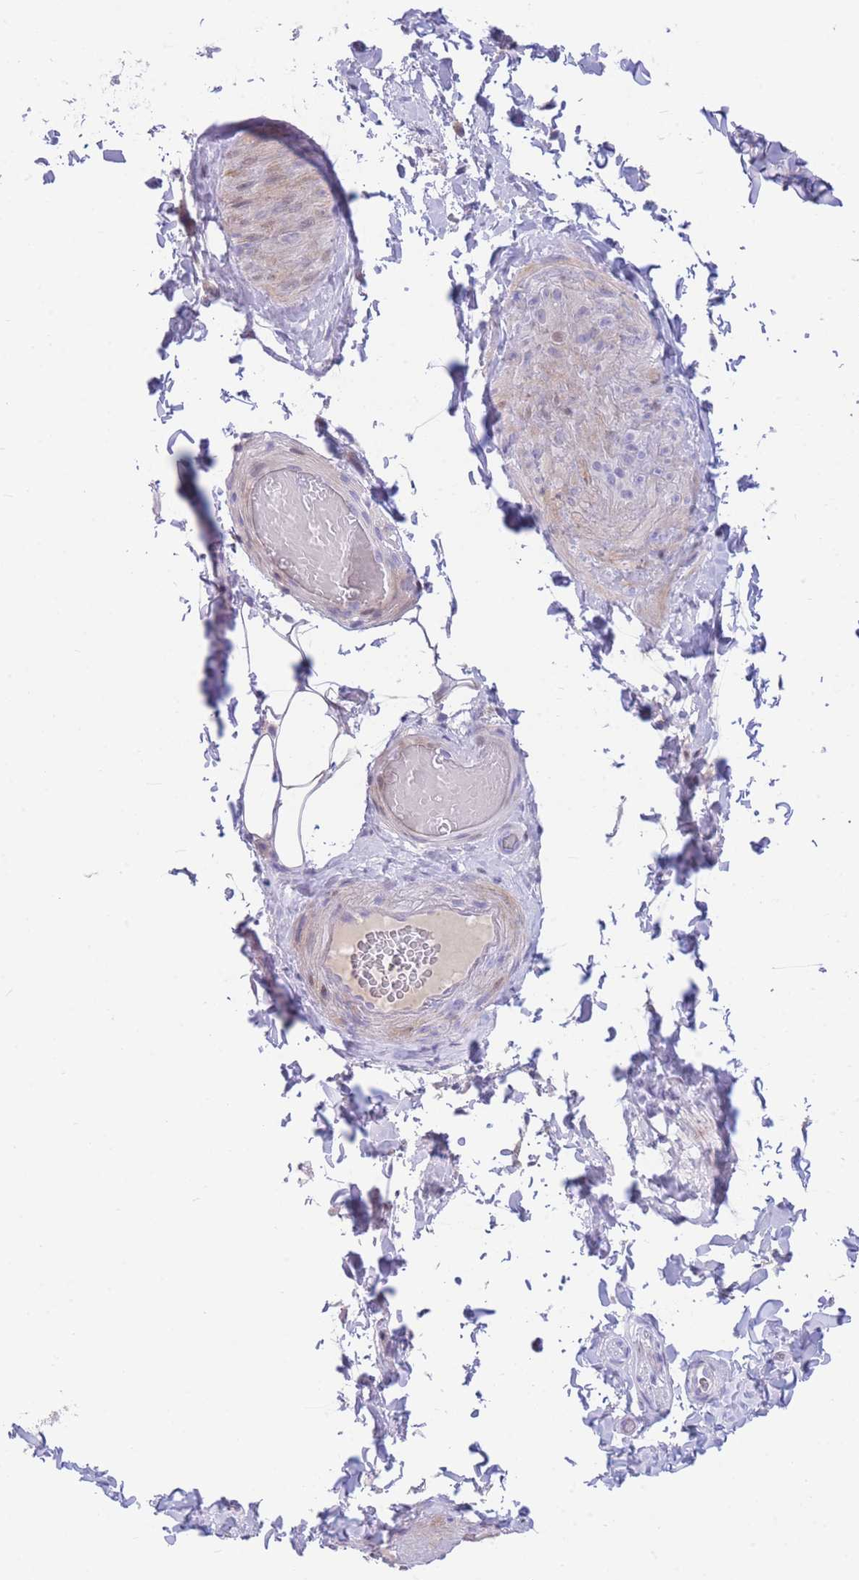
{"staining": {"intensity": "negative", "quantity": "none", "location": "none"}, "tissue": "adipose tissue", "cell_type": "Adipocytes", "image_type": "normal", "snomed": [{"axis": "morphology", "description": "Normal tissue, NOS"}, {"axis": "topography", "description": "Soft tissue"}, {"axis": "topography", "description": "Vascular tissue"}, {"axis": "topography", "description": "Peripheral nerve tissue"}], "caption": "A histopathology image of adipose tissue stained for a protein displays no brown staining in adipocytes.", "gene": "SHCBP1", "patient": {"sex": "male", "age": 32}}